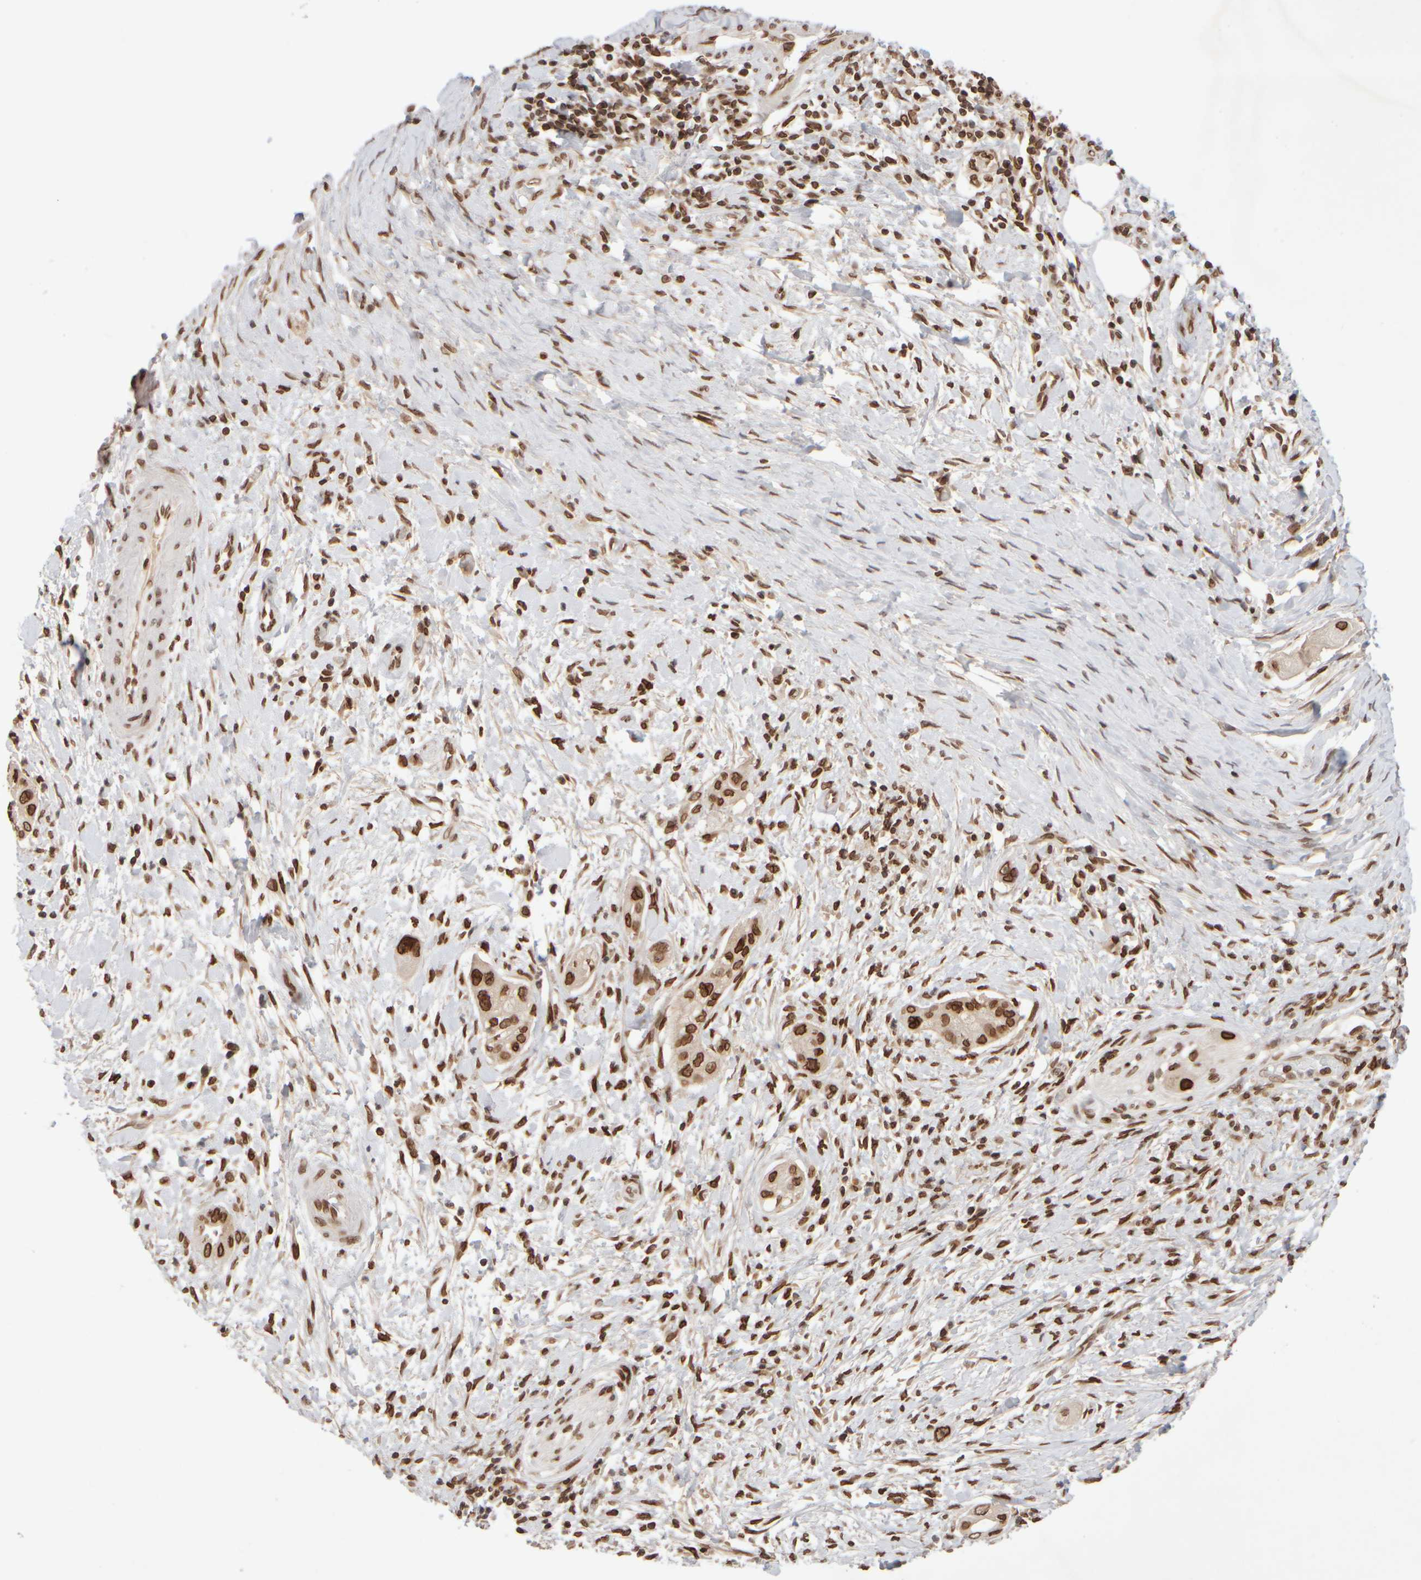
{"staining": {"intensity": "strong", "quantity": ">75%", "location": "nuclear"}, "tissue": "pancreatic cancer", "cell_type": "Tumor cells", "image_type": "cancer", "snomed": [{"axis": "morphology", "description": "Adenocarcinoma, NOS"}, {"axis": "topography", "description": "Pancreas"}], "caption": "Immunohistochemistry image of neoplastic tissue: human pancreatic adenocarcinoma stained using immunohistochemistry reveals high levels of strong protein expression localized specifically in the nuclear of tumor cells, appearing as a nuclear brown color.", "gene": "ZC3HC1", "patient": {"sex": "male", "age": 58}}